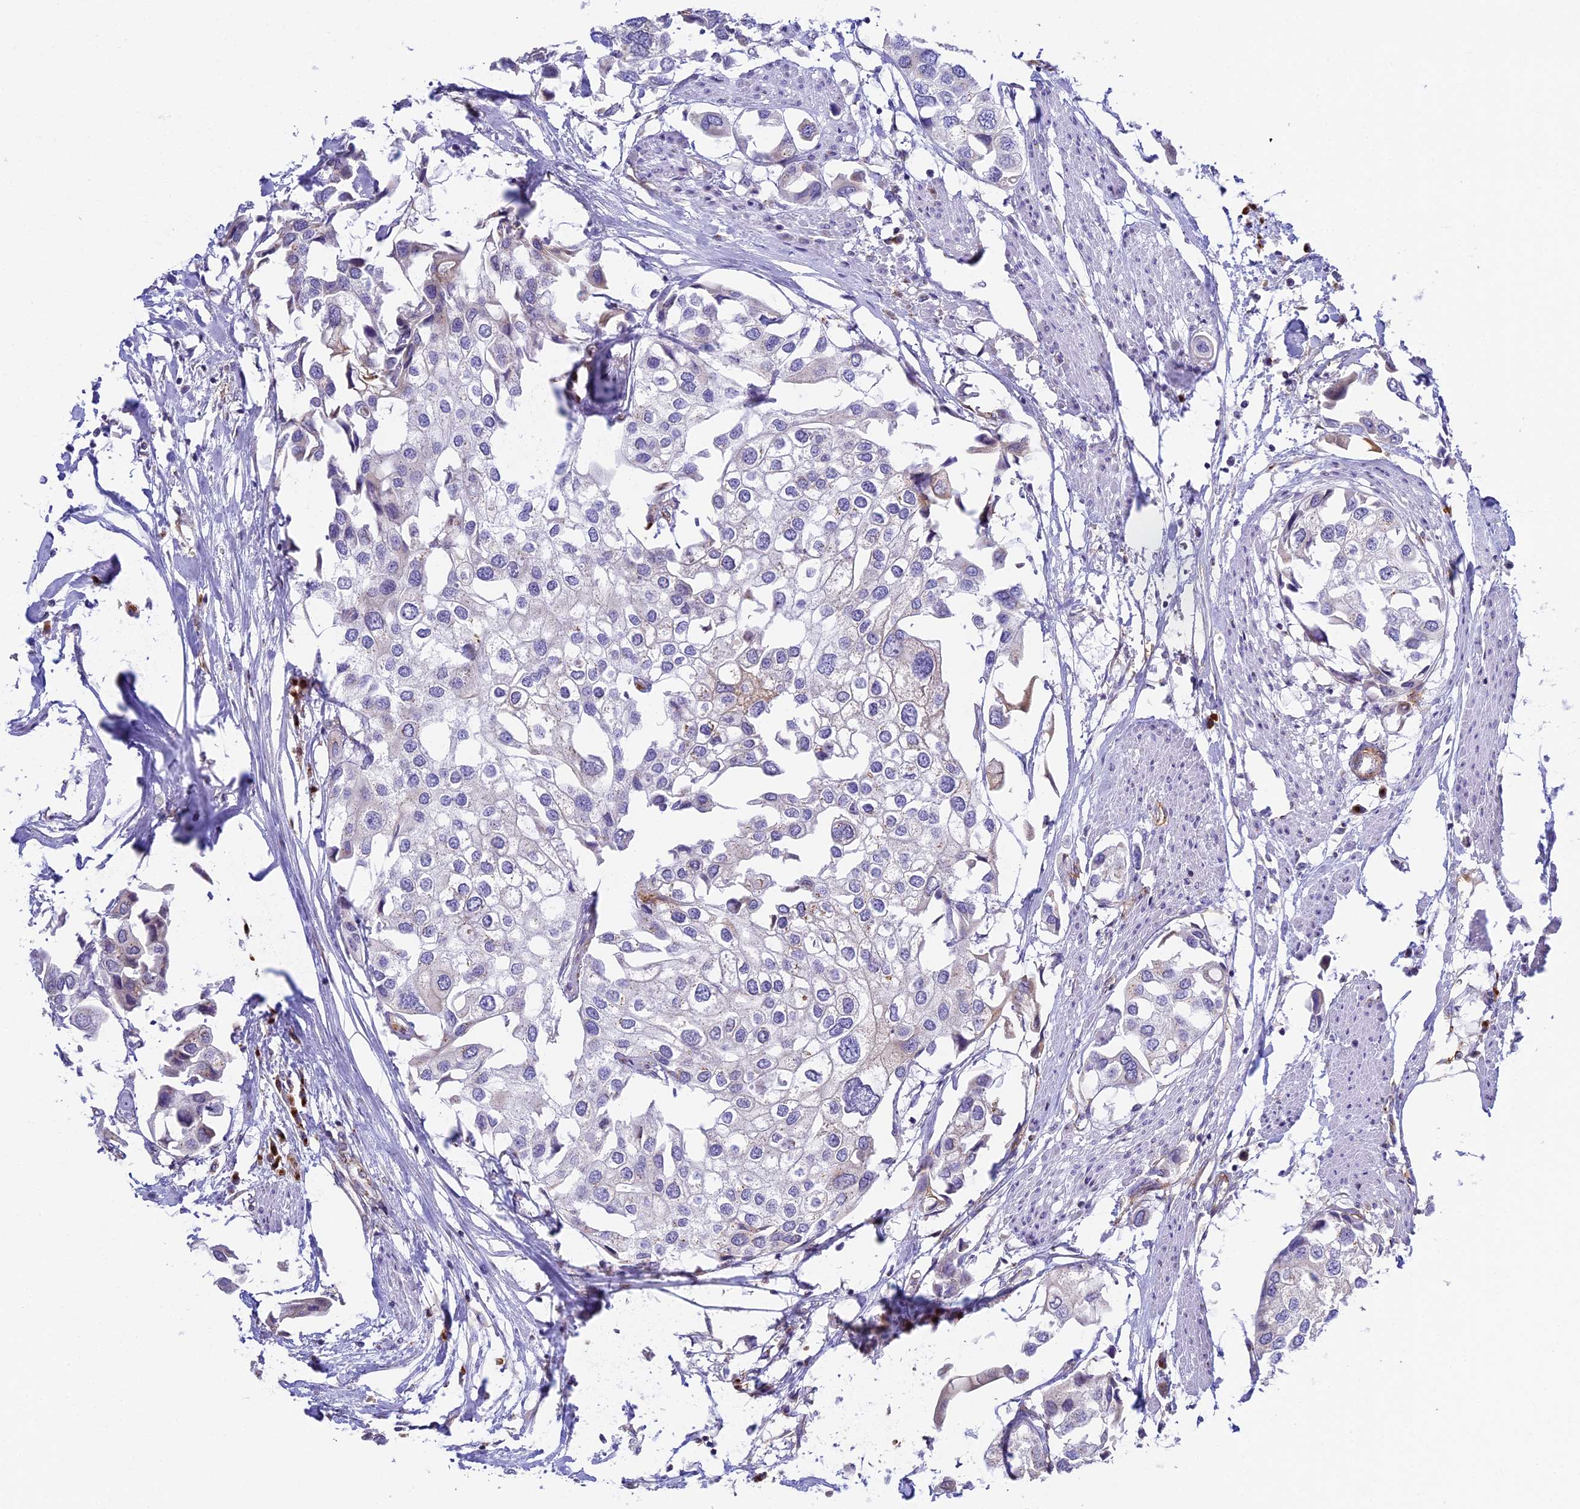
{"staining": {"intensity": "negative", "quantity": "none", "location": "none"}, "tissue": "urothelial cancer", "cell_type": "Tumor cells", "image_type": "cancer", "snomed": [{"axis": "morphology", "description": "Urothelial carcinoma, High grade"}, {"axis": "topography", "description": "Urinary bladder"}], "caption": "DAB (3,3'-diaminobenzidine) immunohistochemical staining of human urothelial cancer demonstrates no significant expression in tumor cells.", "gene": "HEATR5B", "patient": {"sex": "male", "age": 64}}